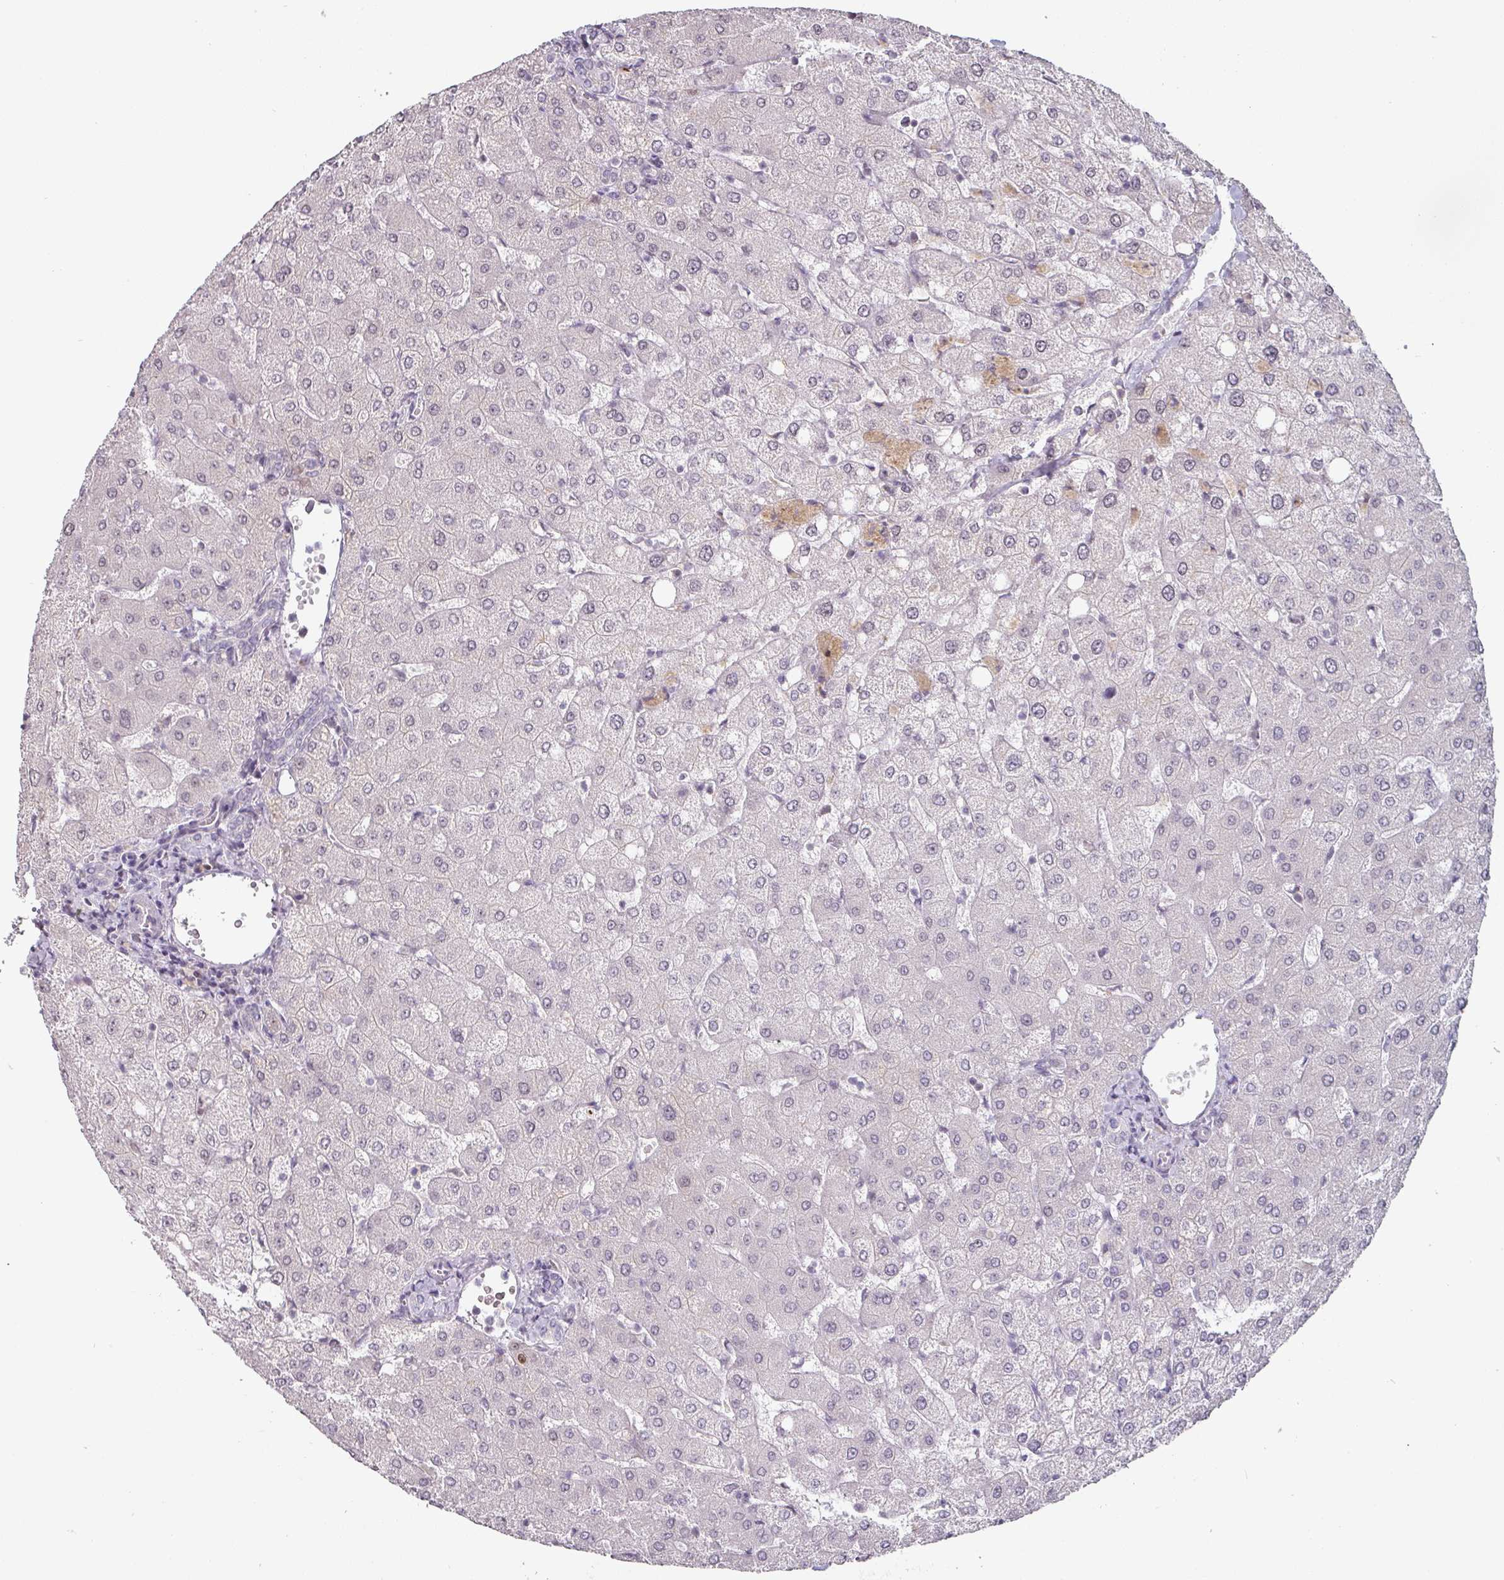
{"staining": {"intensity": "negative", "quantity": "none", "location": "none"}, "tissue": "liver", "cell_type": "Cholangiocytes", "image_type": "normal", "snomed": [{"axis": "morphology", "description": "Normal tissue, NOS"}, {"axis": "topography", "description": "Liver"}], "caption": "The IHC image has no significant staining in cholangiocytes of liver.", "gene": "ZBTB6", "patient": {"sex": "female", "age": 54}}